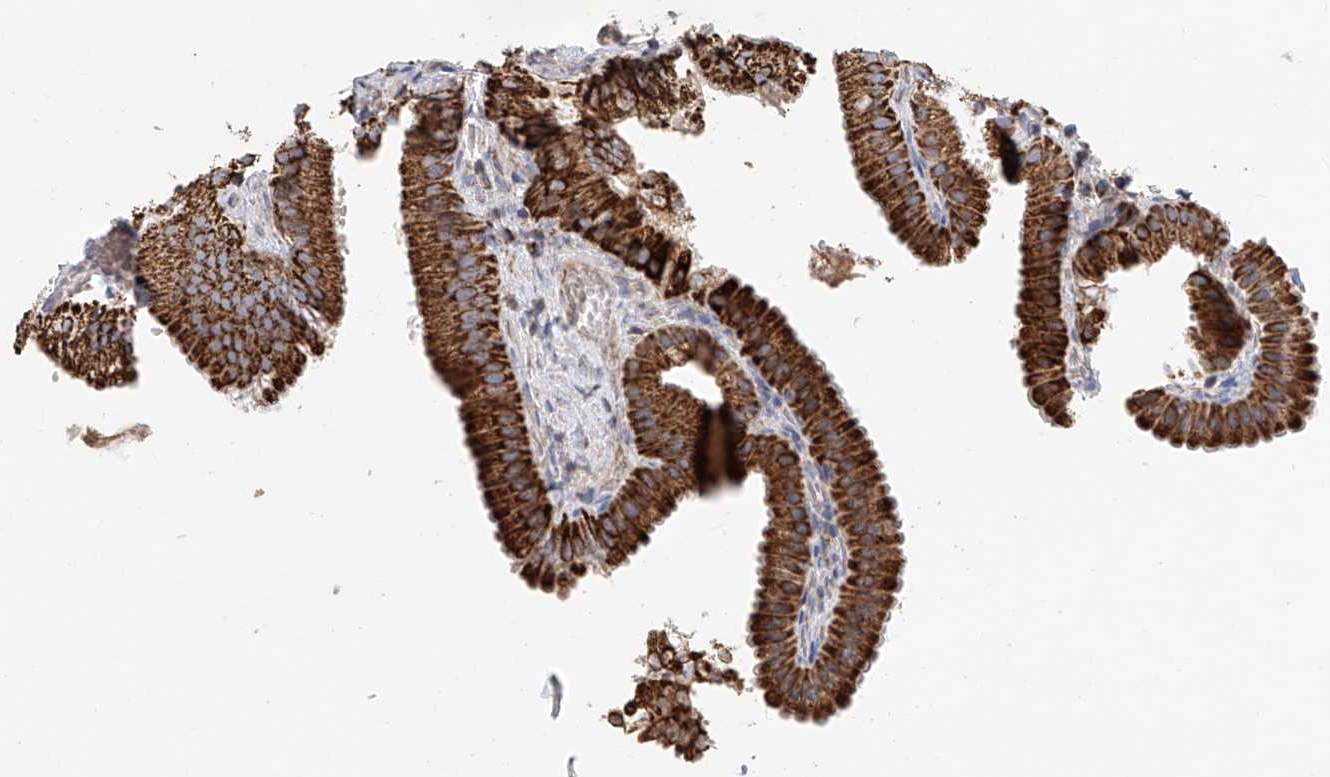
{"staining": {"intensity": "strong", "quantity": ">75%", "location": "cytoplasmic/membranous"}, "tissue": "gallbladder", "cell_type": "Glandular cells", "image_type": "normal", "snomed": [{"axis": "morphology", "description": "Normal tissue, NOS"}, {"axis": "topography", "description": "Gallbladder"}], "caption": "IHC of normal human gallbladder demonstrates high levels of strong cytoplasmic/membranous staining in about >75% of glandular cells. The protein of interest is stained brown, and the nuclei are stained in blue (DAB IHC with brightfield microscopy, high magnification).", "gene": "MCL1", "patient": {"sex": "female", "age": 30}}